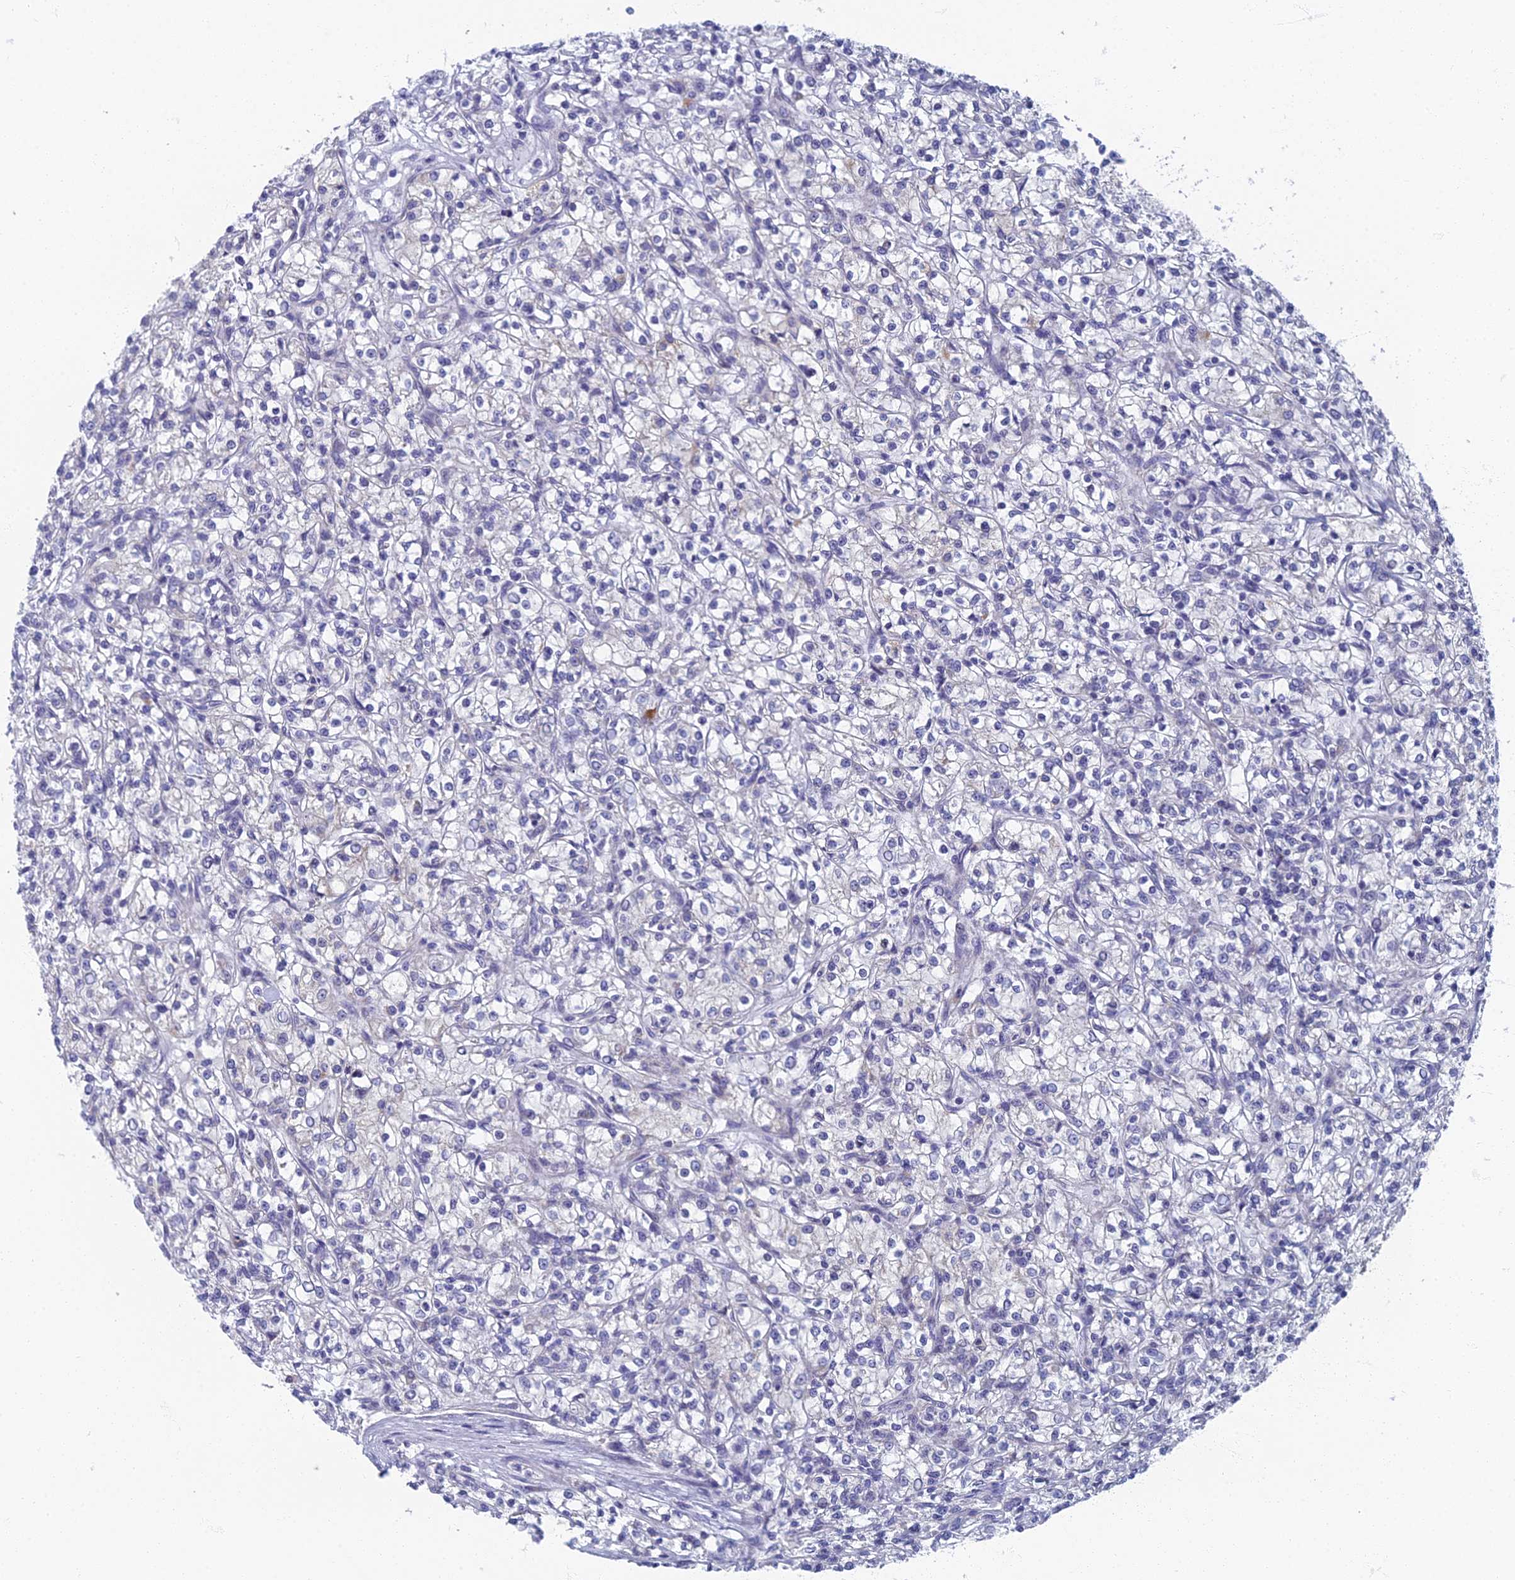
{"staining": {"intensity": "negative", "quantity": "none", "location": "none"}, "tissue": "renal cancer", "cell_type": "Tumor cells", "image_type": "cancer", "snomed": [{"axis": "morphology", "description": "Adenocarcinoma, NOS"}, {"axis": "topography", "description": "Kidney"}], "caption": "There is no significant expression in tumor cells of renal cancer.", "gene": "SPIN4", "patient": {"sex": "female", "age": 59}}